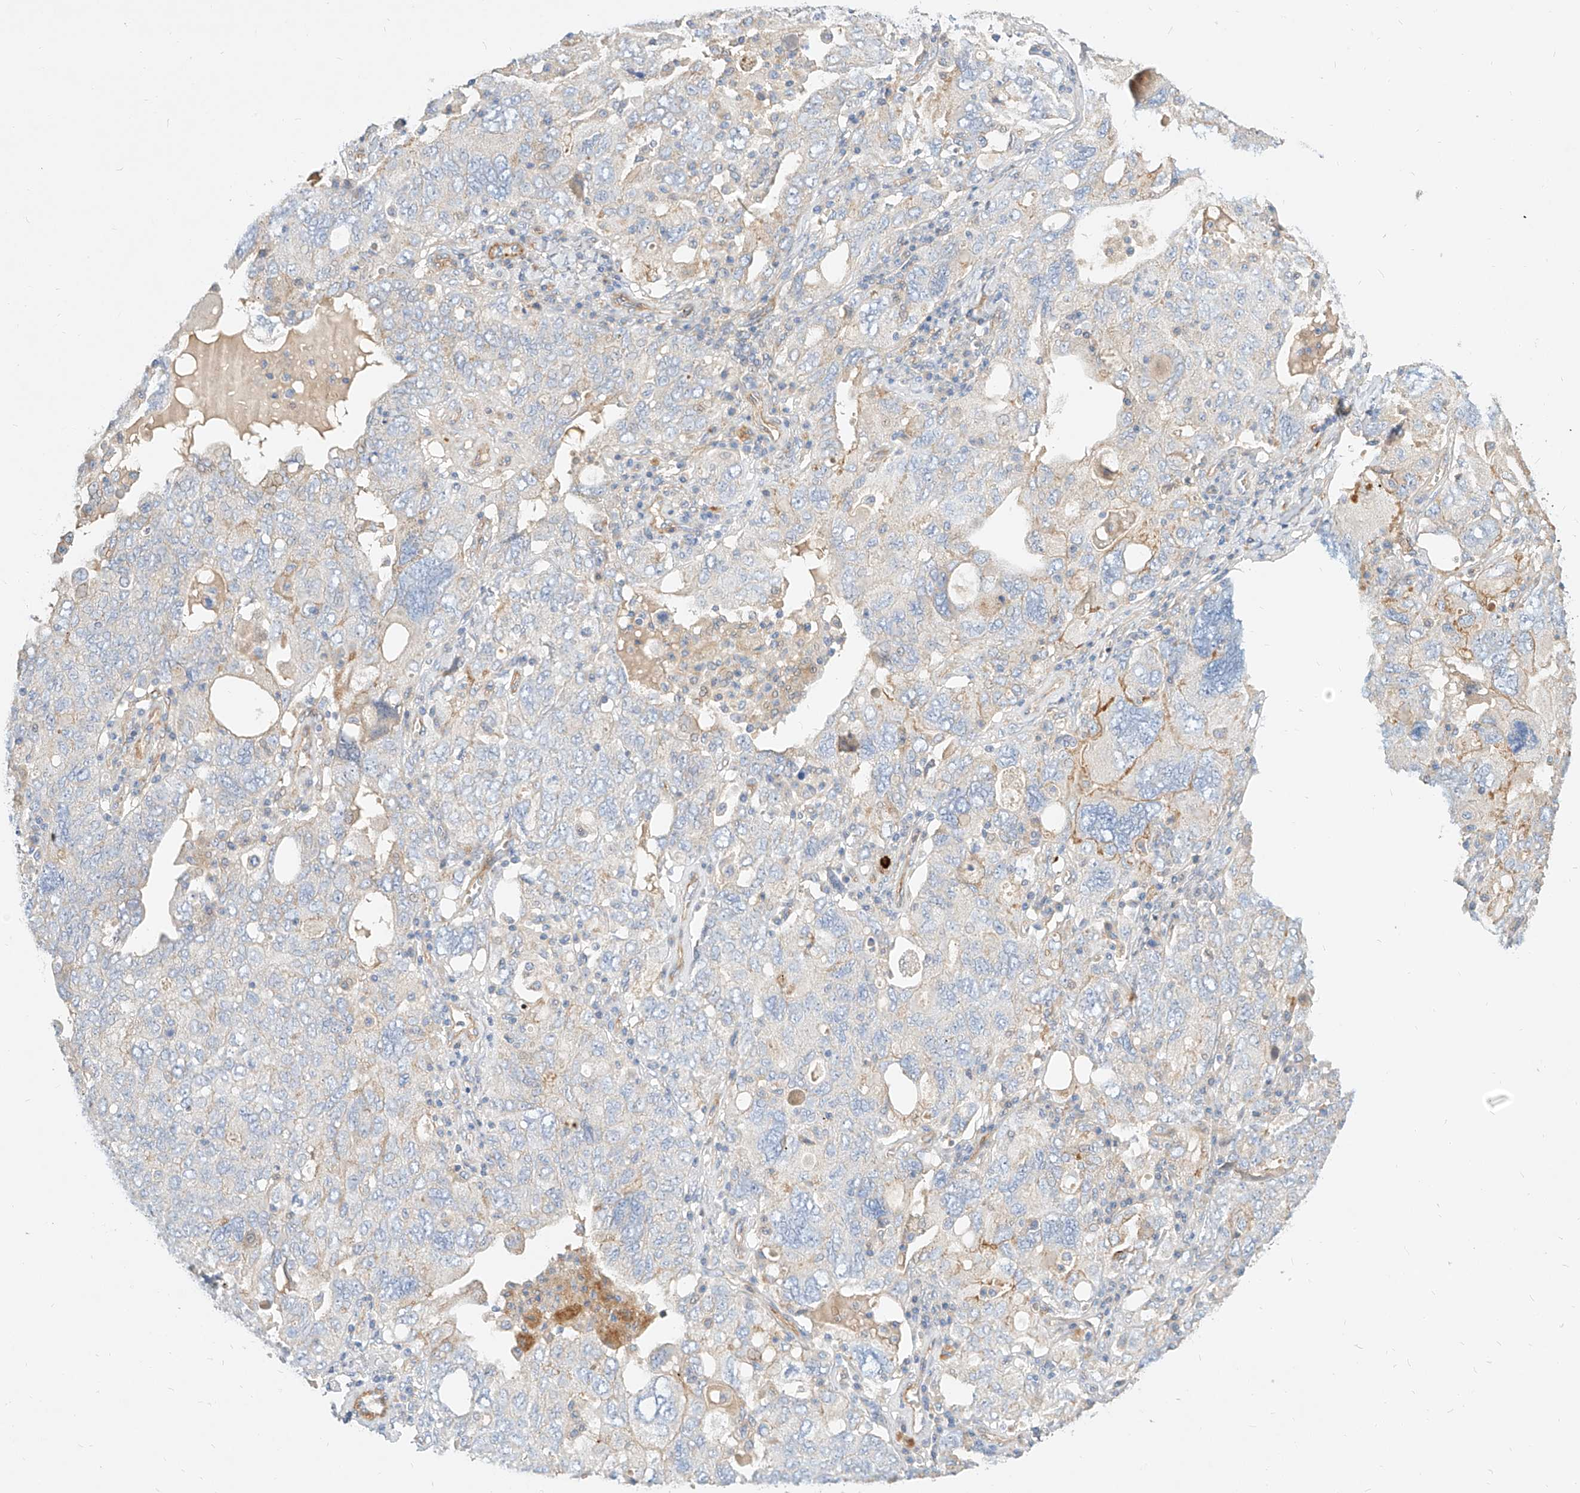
{"staining": {"intensity": "negative", "quantity": "none", "location": "none"}, "tissue": "ovarian cancer", "cell_type": "Tumor cells", "image_type": "cancer", "snomed": [{"axis": "morphology", "description": "Carcinoma, endometroid"}, {"axis": "topography", "description": "Ovary"}], "caption": "Ovarian cancer was stained to show a protein in brown. There is no significant expression in tumor cells.", "gene": "KCNH5", "patient": {"sex": "female", "age": 62}}